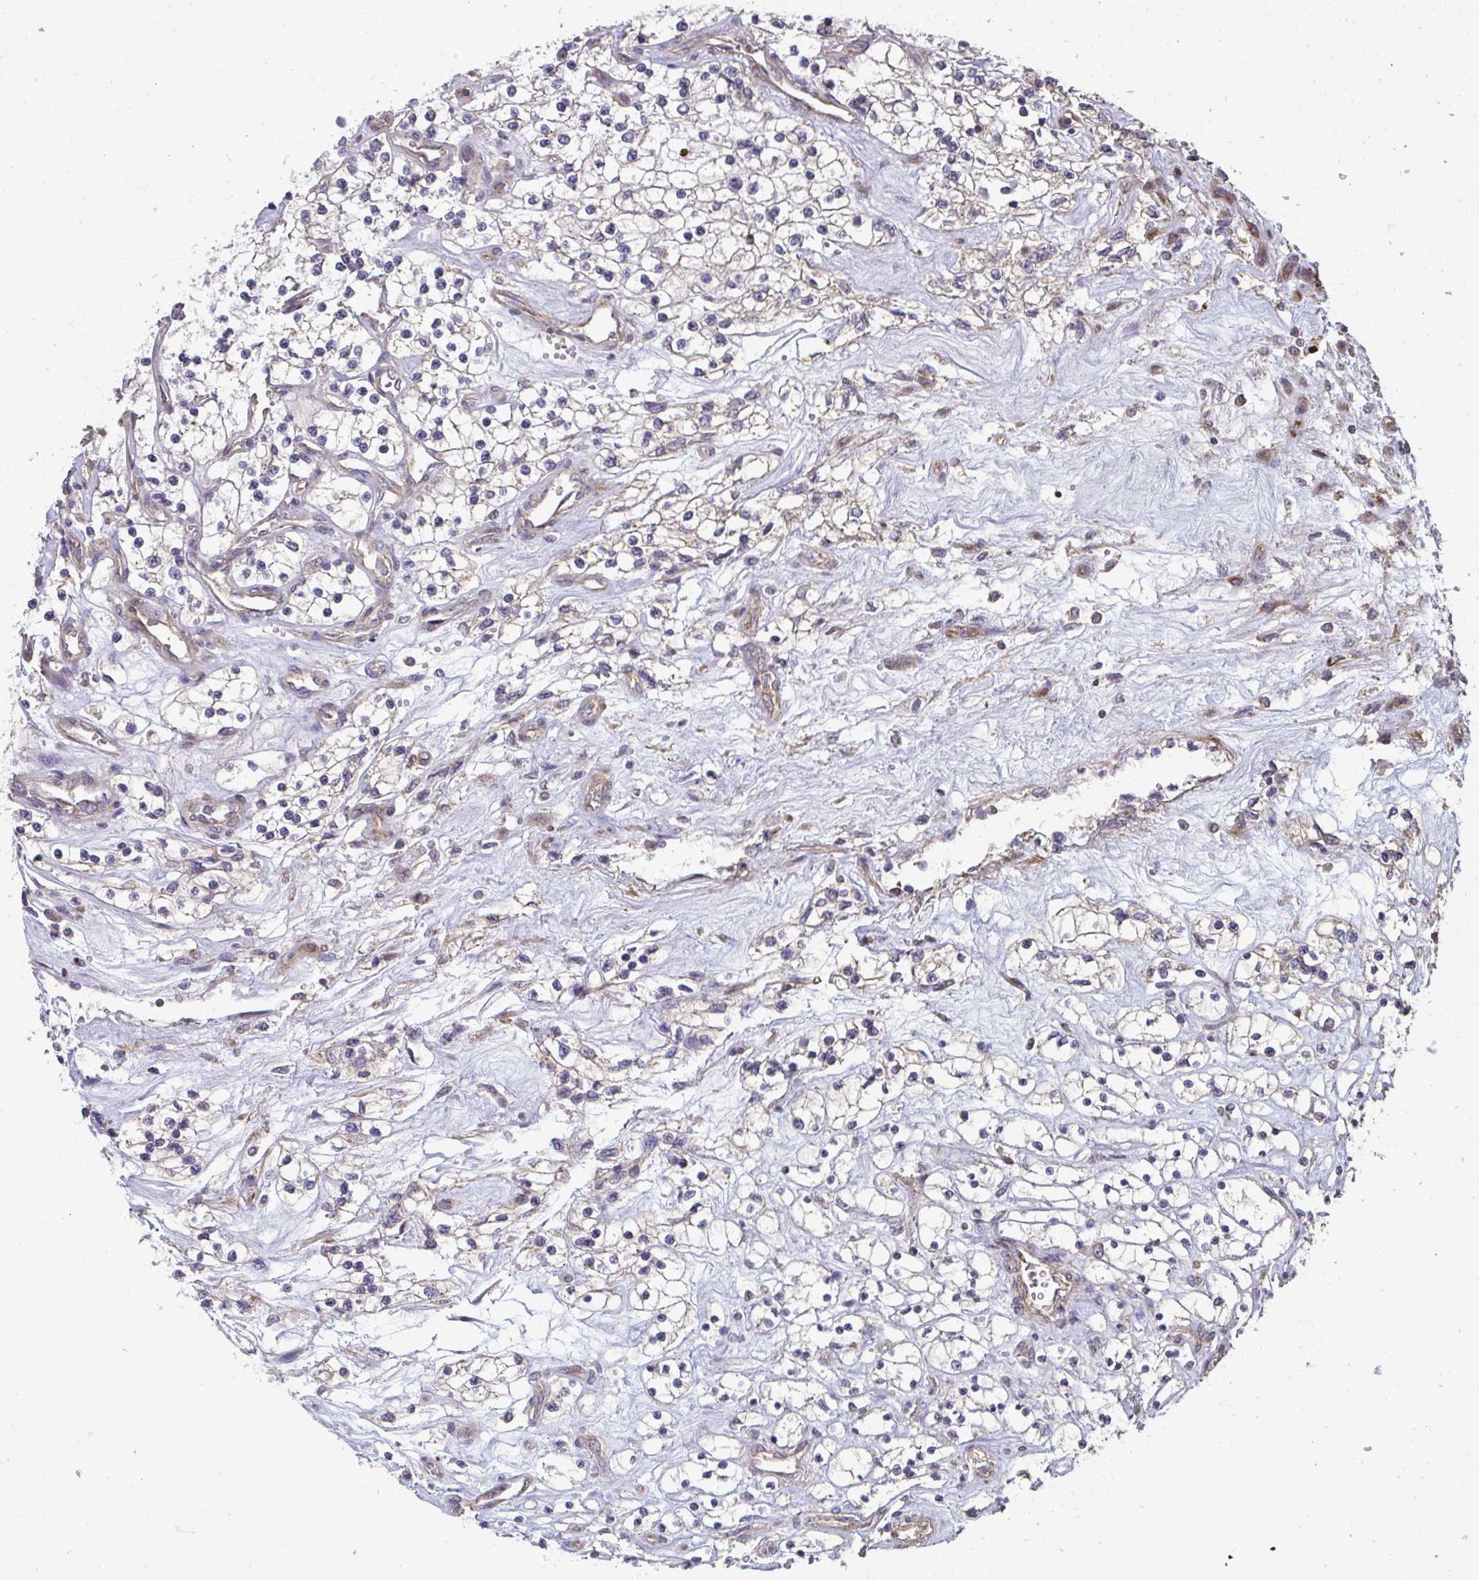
{"staining": {"intensity": "negative", "quantity": "none", "location": "none"}, "tissue": "renal cancer", "cell_type": "Tumor cells", "image_type": "cancer", "snomed": [{"axis": "morphology", "description": "Adenocarcinoma, NOS"}, {"axis": "topography", "description": "Kidney"}], "caption": "A histopathology image of renal cancer stained for a protein displays no brown staining in tumor cells.", "gene": "ZFYVE28", "patient": {"sex": "female", "age": 69}}